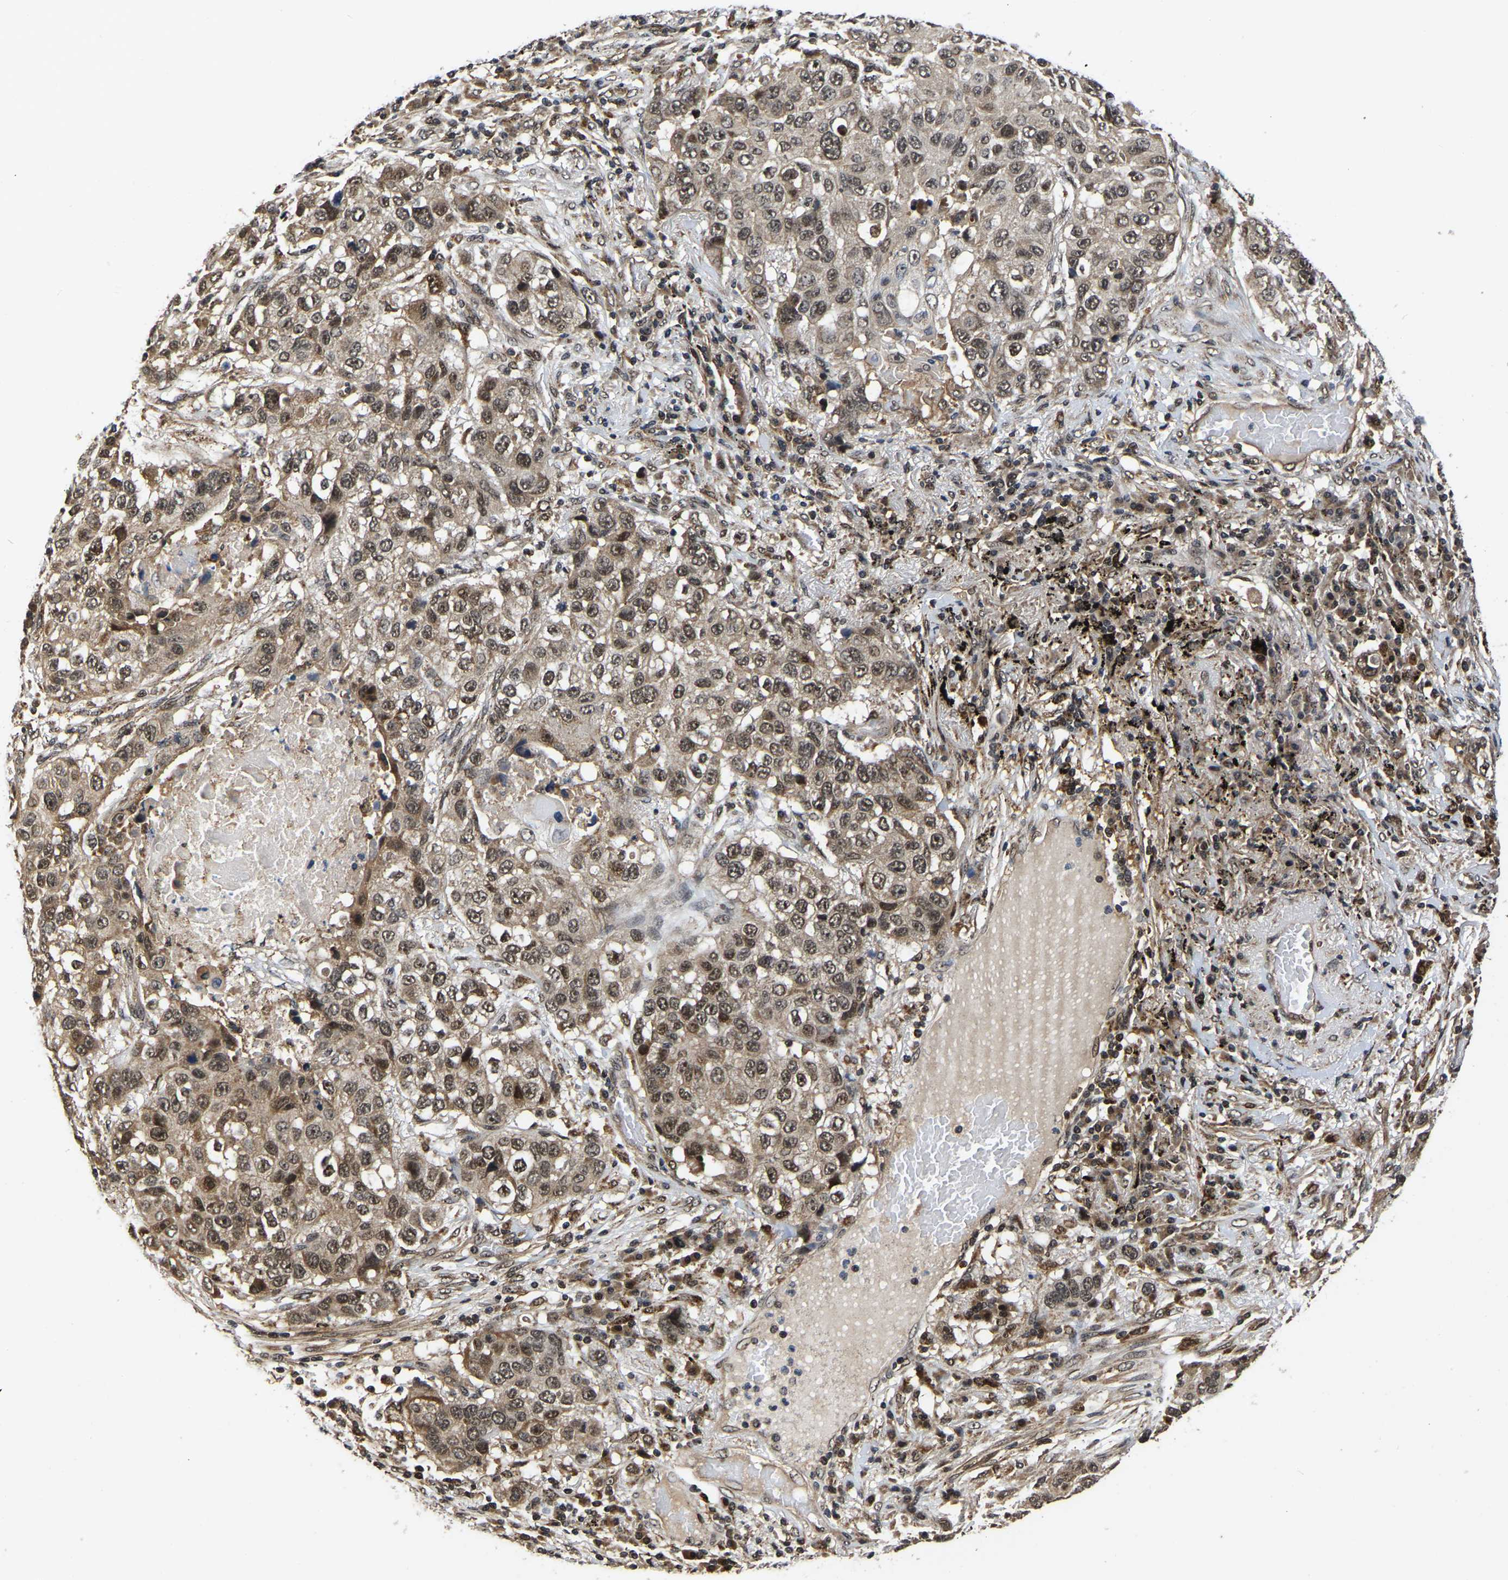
{"staining": {"intensity": "moderate", "quantity": ">75%", "location": "nuclear"}, "tissue": "lung cancer", "cell_type": "Tumor cells", "image_type": "cancer", "snomed": [{"axis": "morphology", "description": "Squamous cell carcinoma, NOS"}, {"axis": "topography", "description": "Lung"}], "caption": "This is a photomicrograph of immunohistochemistry staining of lung cancer (squamous cell carcinoma), which shows moderate expression in the nuclear of tumor cells.", "gene": "CIAO1", "patient": {"sex": "male", "age": 57}}